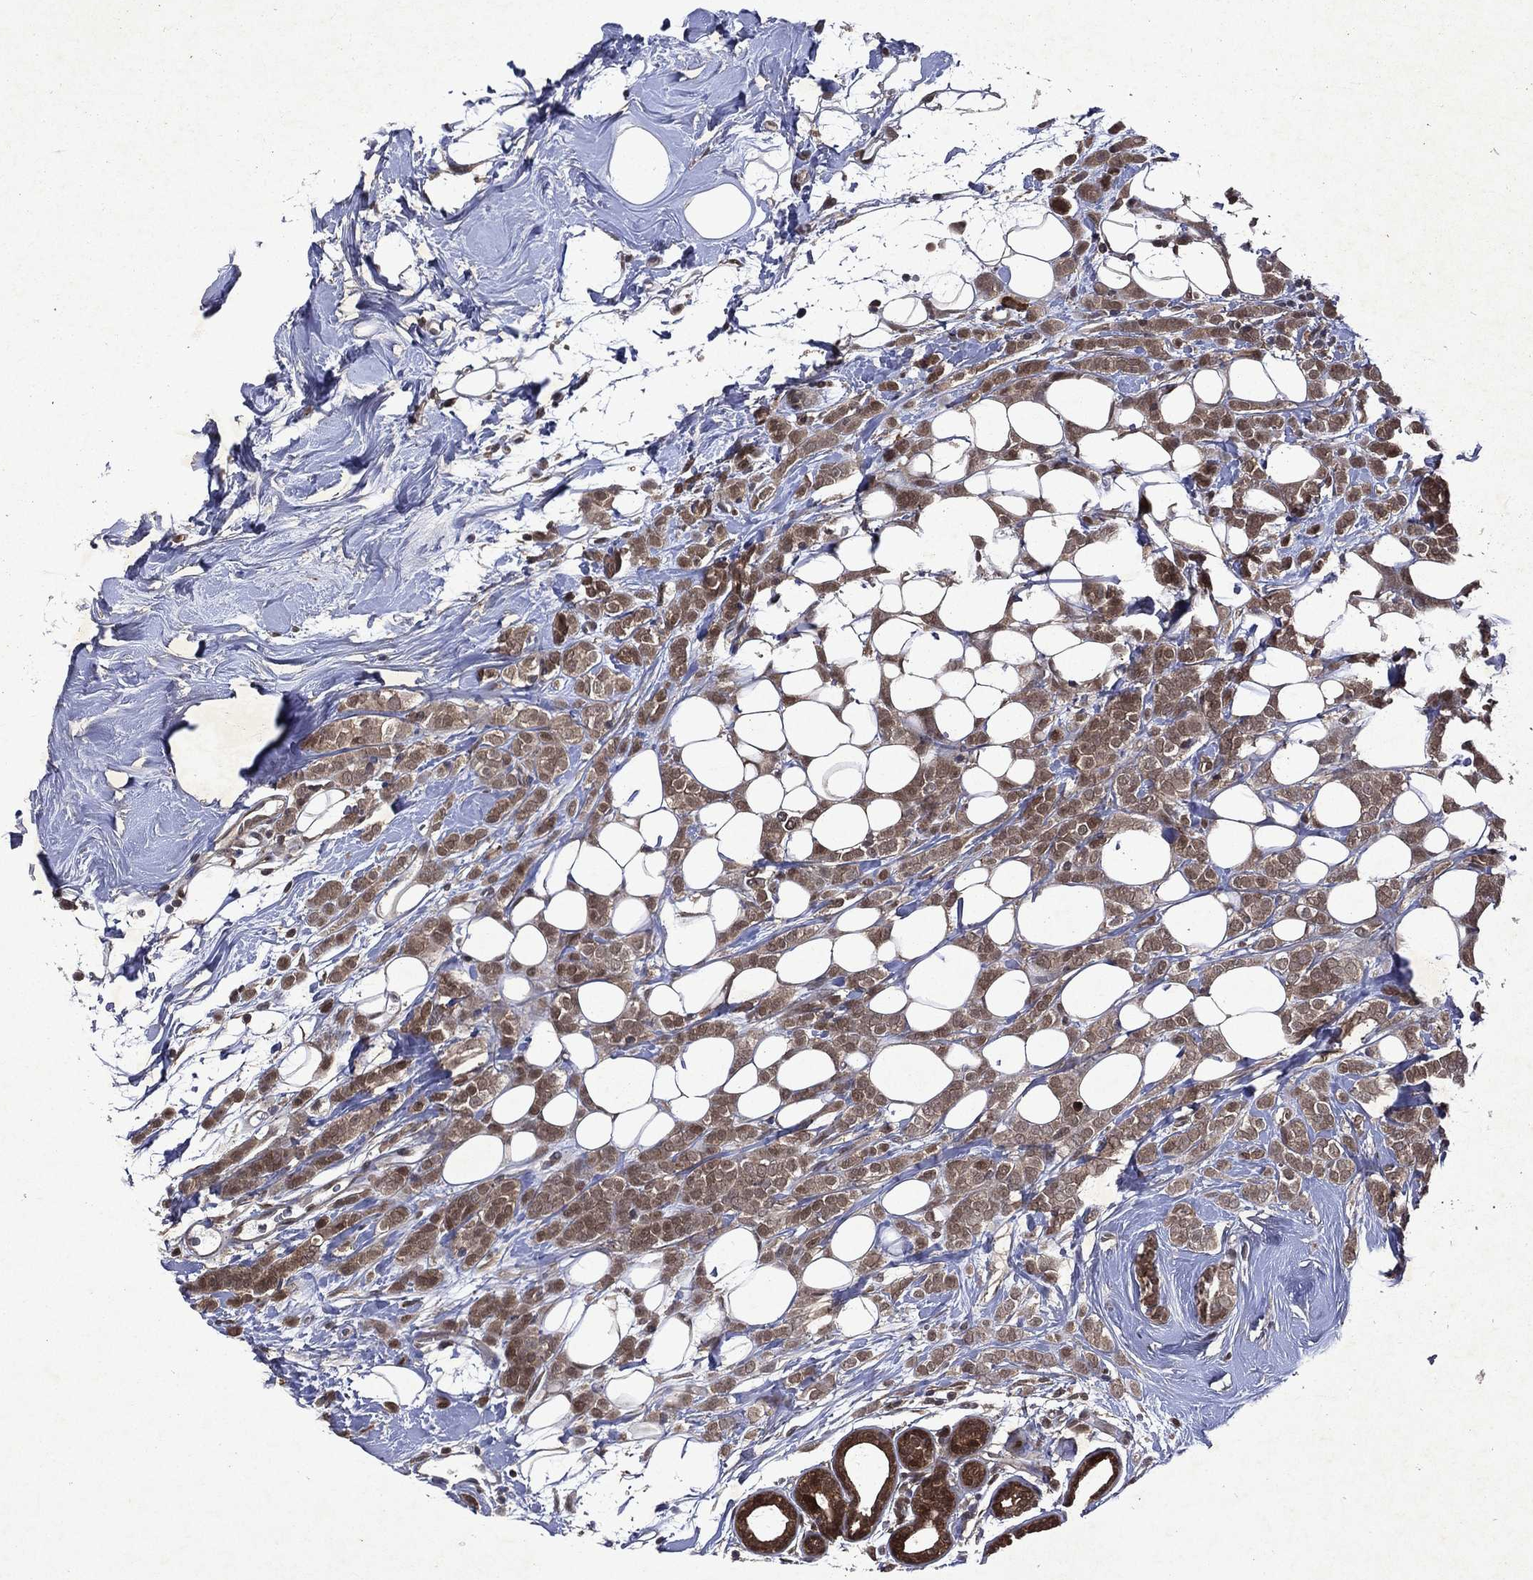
{"staining": {"intensity": "moderate", "quantity": ">75%", "location": "cytoplasmic/membranous,nuclear"}, "tissue": "breast cancer", "cell_type": "Tumor cells", "image_type": "cancer", "snomed": [{"axis": "morphology", "description": "Lobular carcinoma"}, {"axis": "topography", "description": "Breast"}], "caption": "Protein positivity by IHC demonstrates moderate cytoplasmic/membranous and nuclear positivity in approximately >75% of tumor cells in breast lobular carcinoma.", "gene": "MTAP", "patient": {"sex": "female", "age": 49}}